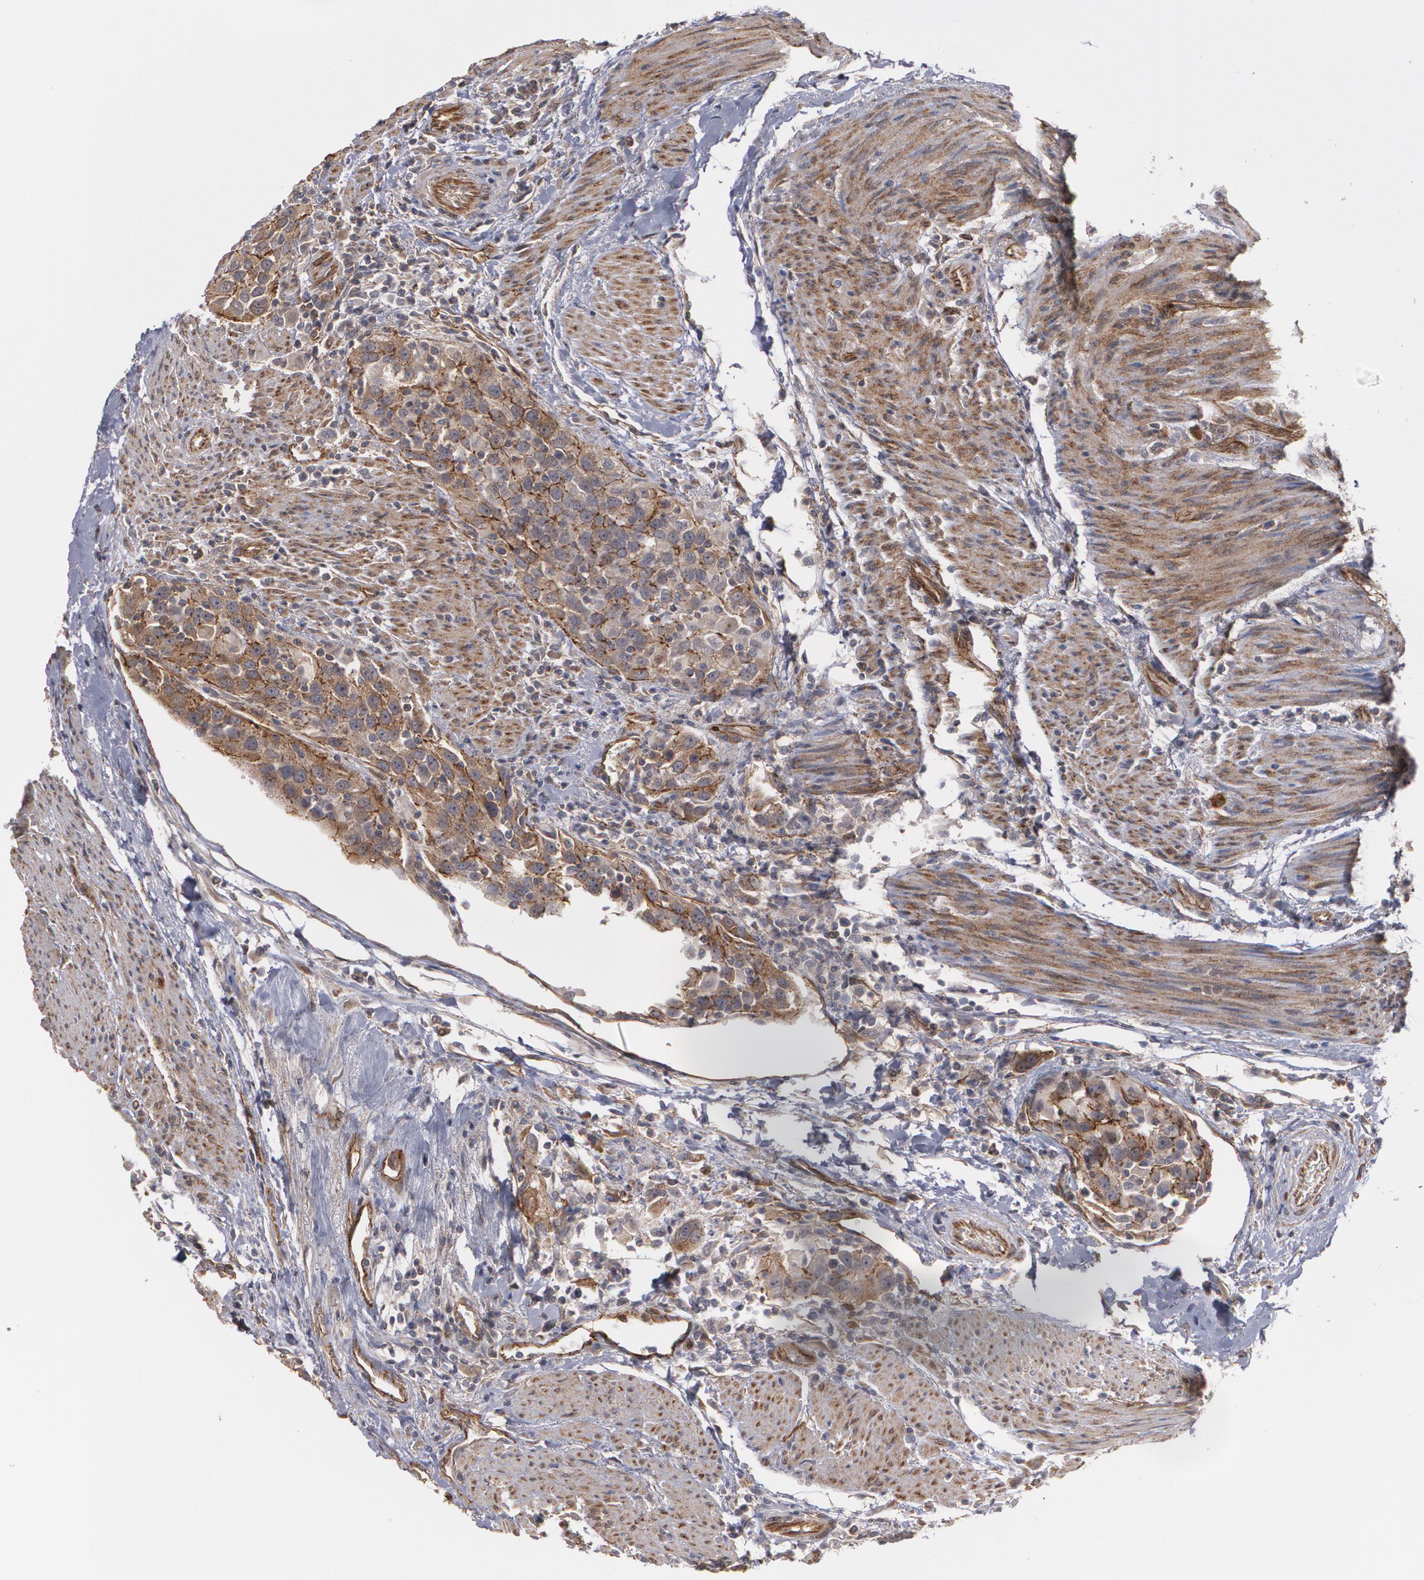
{"staining": {"intensity": "moderate", "quantity": ">75%", "location": "cytoplasmic/membranous"}, "tissue": "urothelial cancer", "cell_type": "Tumor cells", "image_type": "cancer", "snomed": [{"axis": "morphology", "description": "Urothelial carcinoma, High grade"}, {"axis": "topography", "description": "Urinary bladder"}], "caption": "Immunohistochemistry micrograph of high-grade urothelial carcinoma stained for a protein (brown), which shows medium levels of moderate cytoplasmic/membranous positivity in approximately >75% of tumor cells.", "gene": "TJP1", "patient": {"sex": "female", "age": 80}}